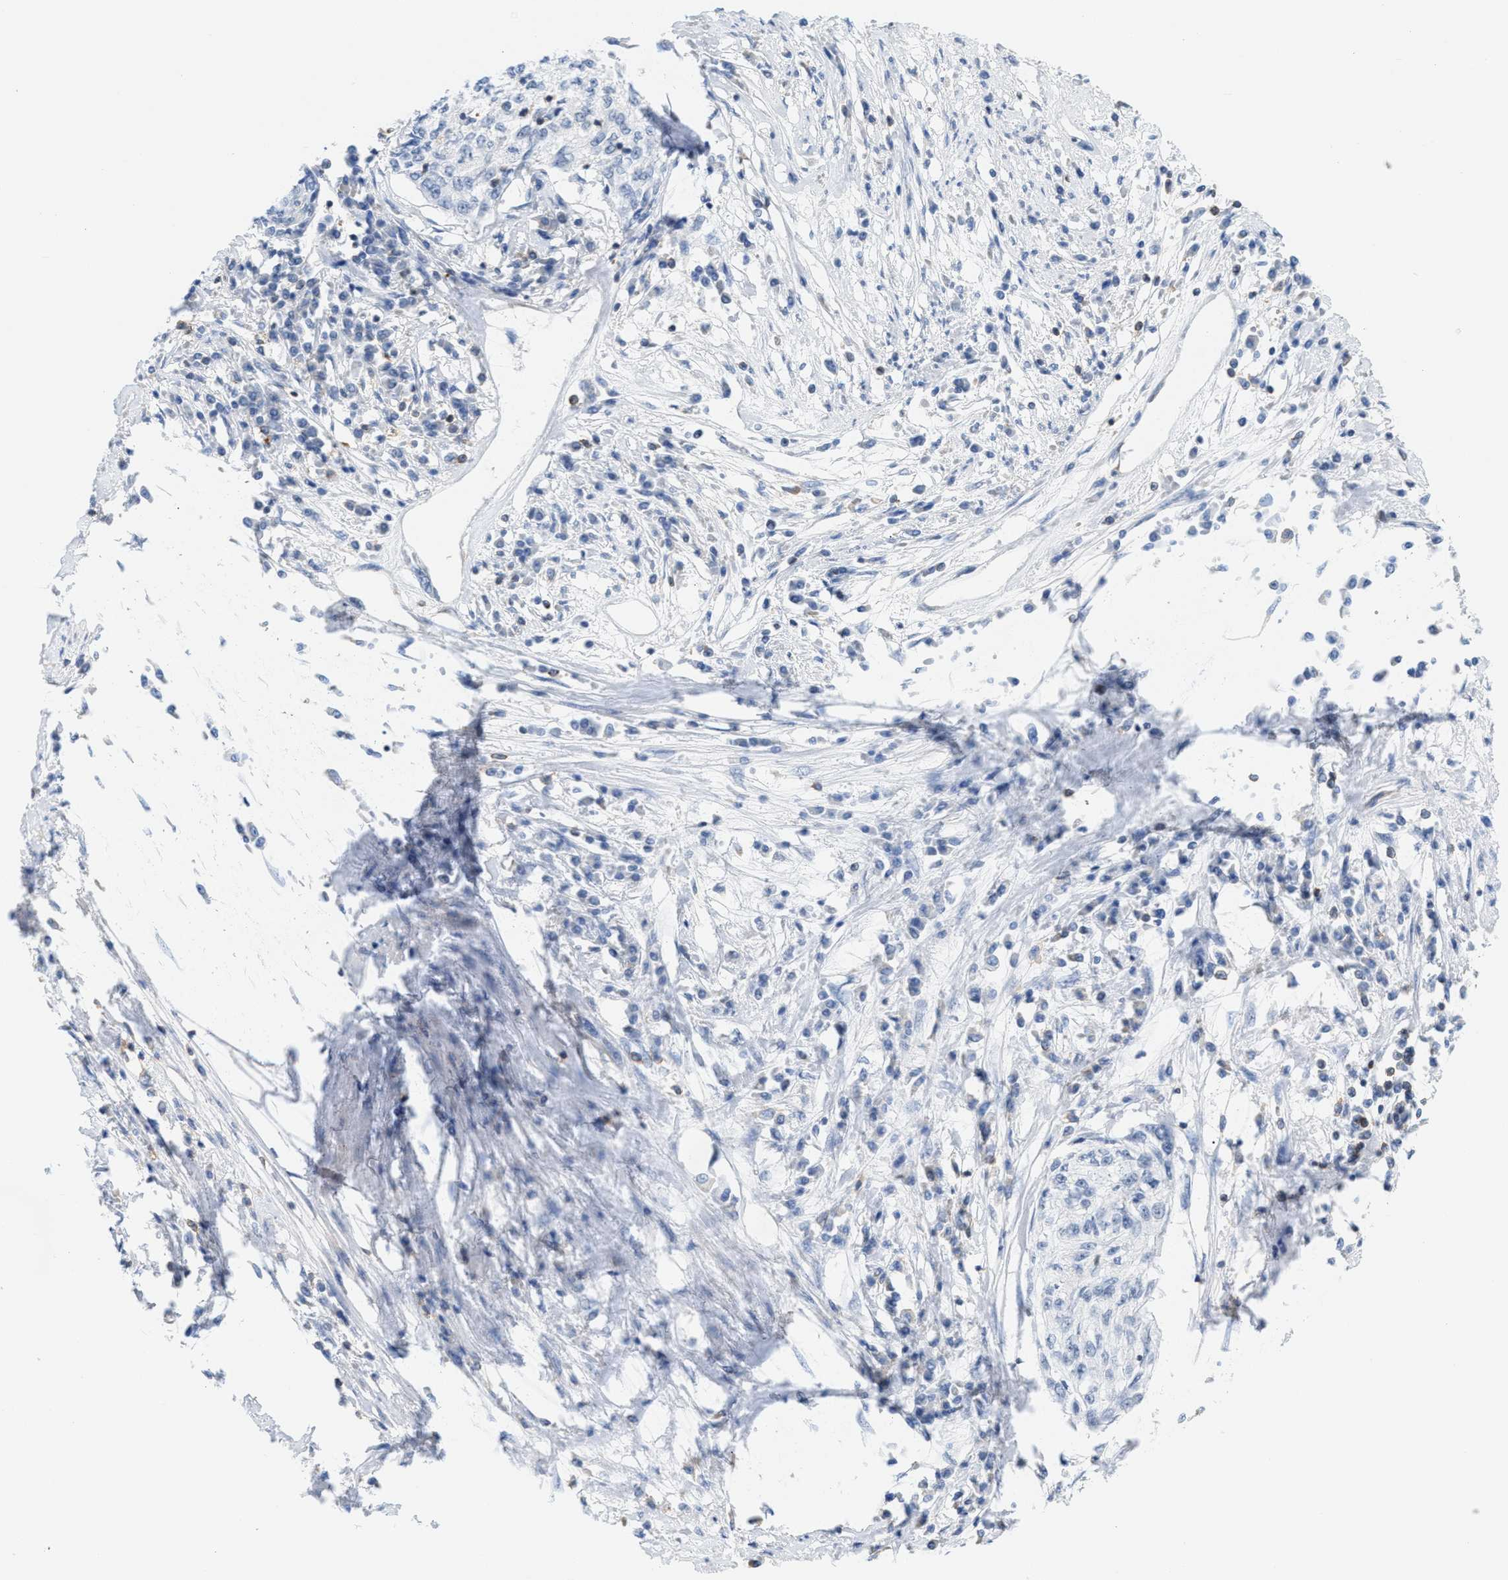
{"staining": {"intensity": "negative", "quantity": "none", "location": "none"}, "tissue": "cervical cancer", "cell_type": "Tumor cells", "image_type": "cancer", "snomed": [{"axis": "morphology", "description": "Squamous cell carcinoma, NOS"}, {"axis": "topography", "description": "Cervix"}], "caption": "An immunohistochemistry micrograph of cervical squamous cell carcinoma is shown. There is no staining in tumor cells of cervical squamous cell carcinoma. (DAB IHC, high magnification).", "gene": "IL16", "patient": {"sex": "female", "age": 57}}